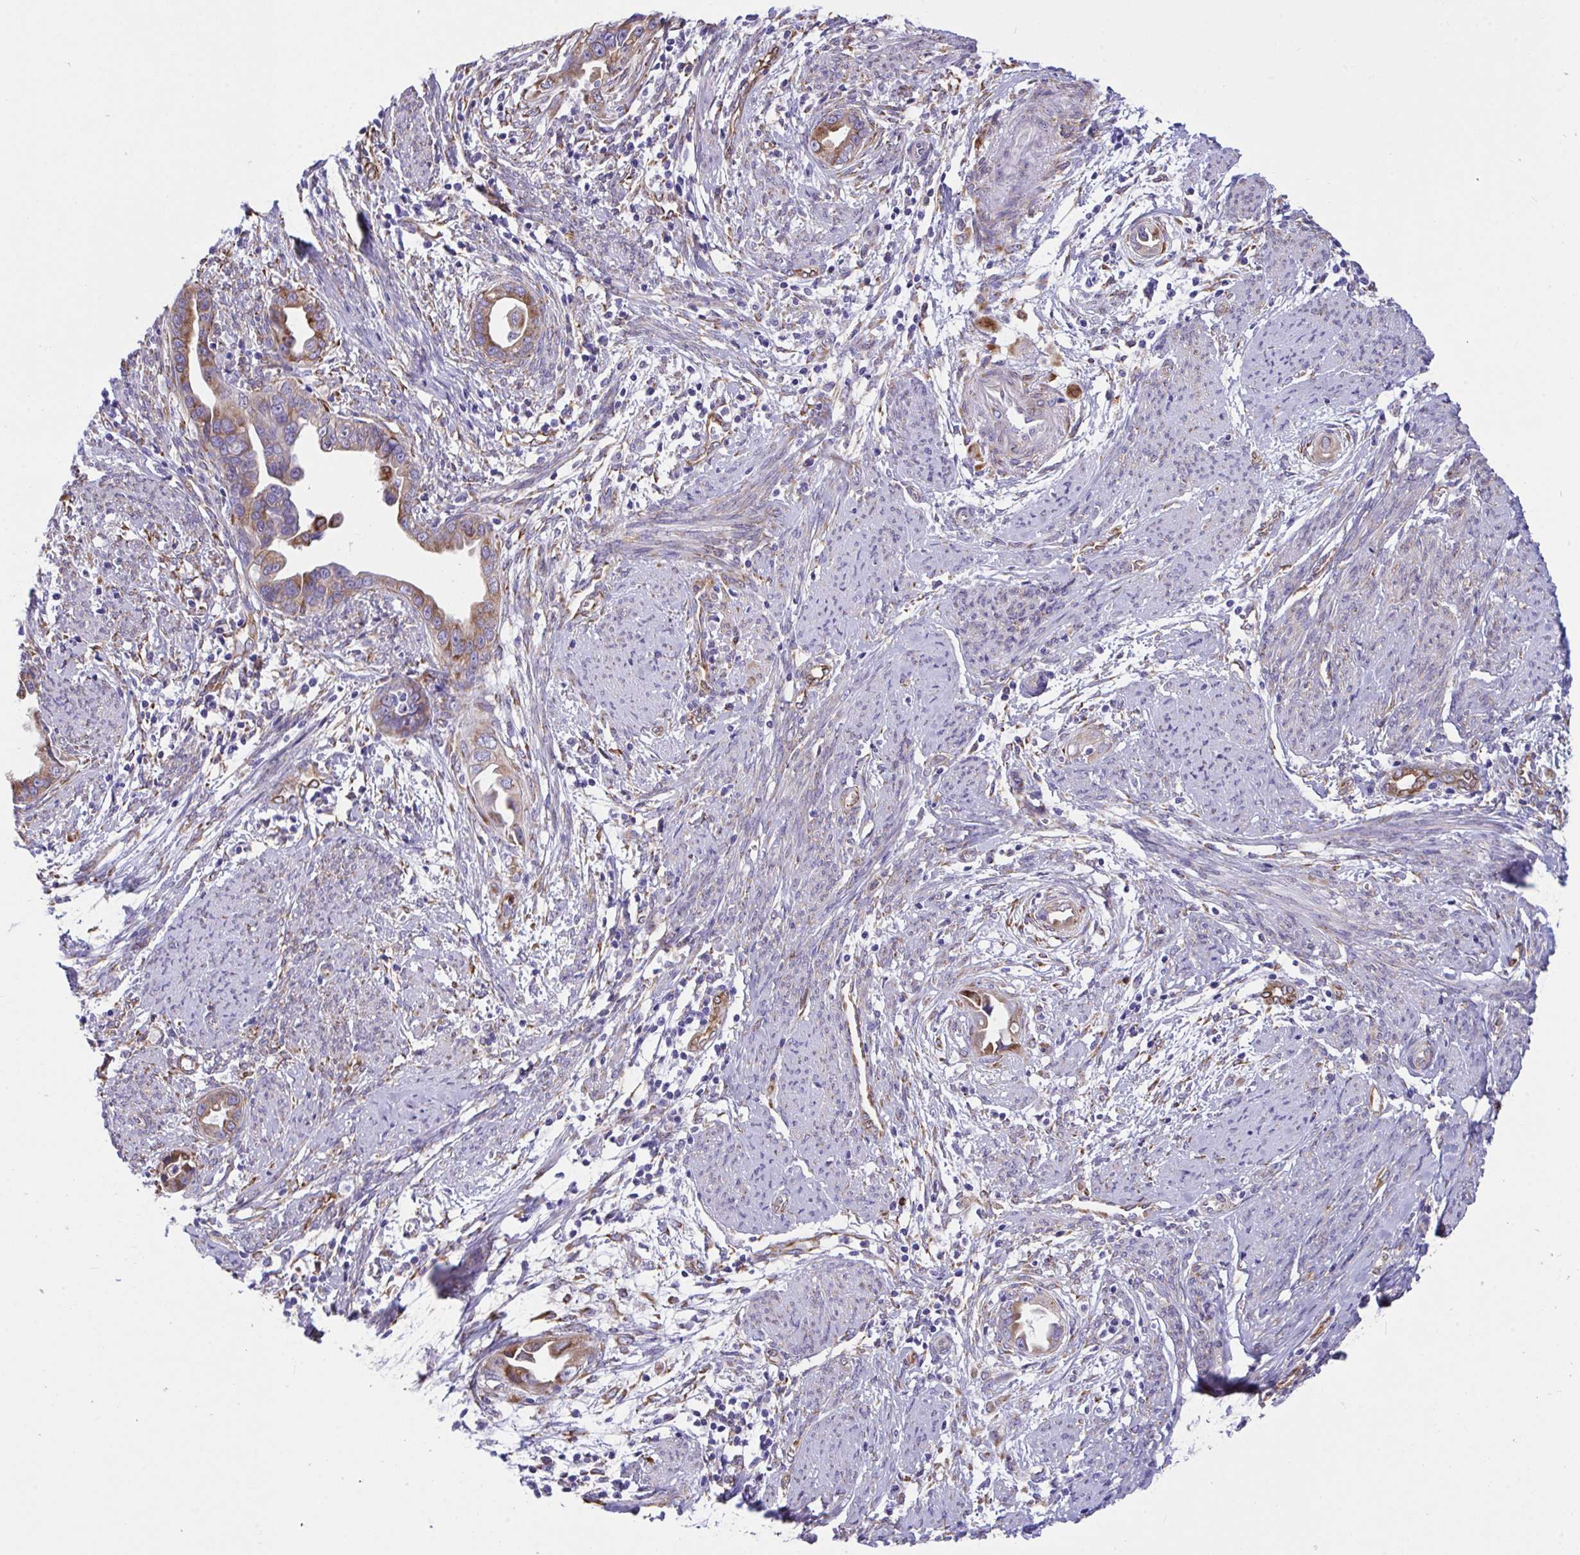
{"staining": {"intensity": "moderate", "quantity": "25%-75%", "location": "cytoplasmic/membranous"}, "tissue": "endometrial cancer", "cell_type": "Tumor cells", "image_type": "cancer", "snomed": [{"axis": "morphology", "description": "Adenocarcinoma, NOS"}, {"axis": "topography", "description": "Endometrium"}], "caption": "Immunohistochemical staining of human endometrial cancer (adenocarcinoma) displays medium levels of moderate cytoplasmic/membranous expression in approximately 25%-75% of tumor cells. Nuclei are stained in blue.", "gene": "ASPH", "patient": {"sex": "female", "age": 57}}